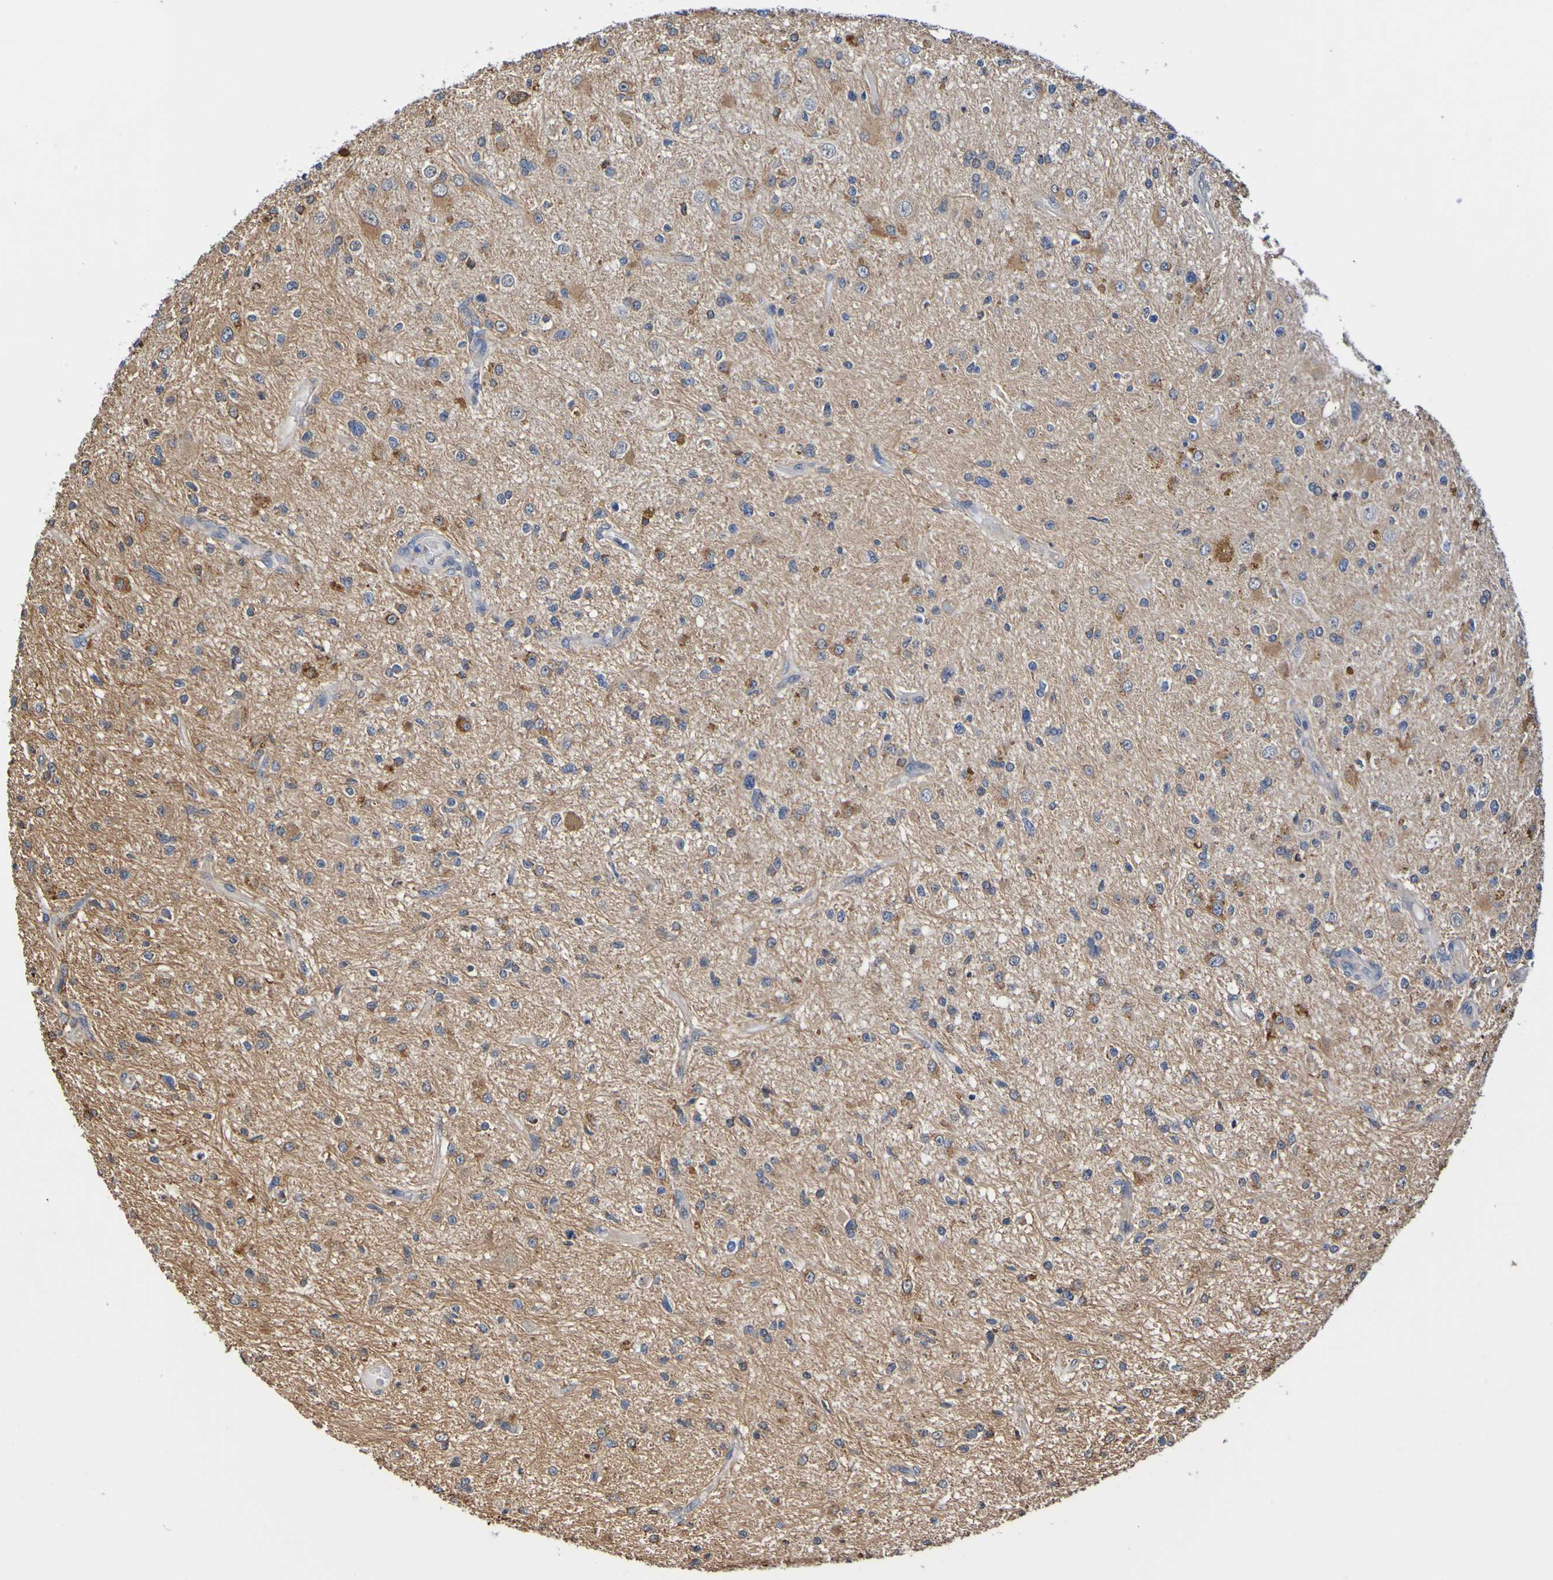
{"staining": {"intensity": "moderate", "quantity": "25%-75%", "location": "cytoplasmic/membranous"}, "tissue": "glioma", "cell_type": "Tumor cells", "image_type": "cancer", "snomed": [{"axis": "morphology", "description": "Glioma, malignant, High grade"}, {"axis": "topography", "description": "Brain"}], "caption": "An image showing moderate cytoplasmic/membranous staining in about 25%-75% of tumor cells in malignant glioma (high-grade), as visualized by brown immunohistochemical staining.", "gene": "AXIN1", "patient": {"sex": "male", "age": 33}}